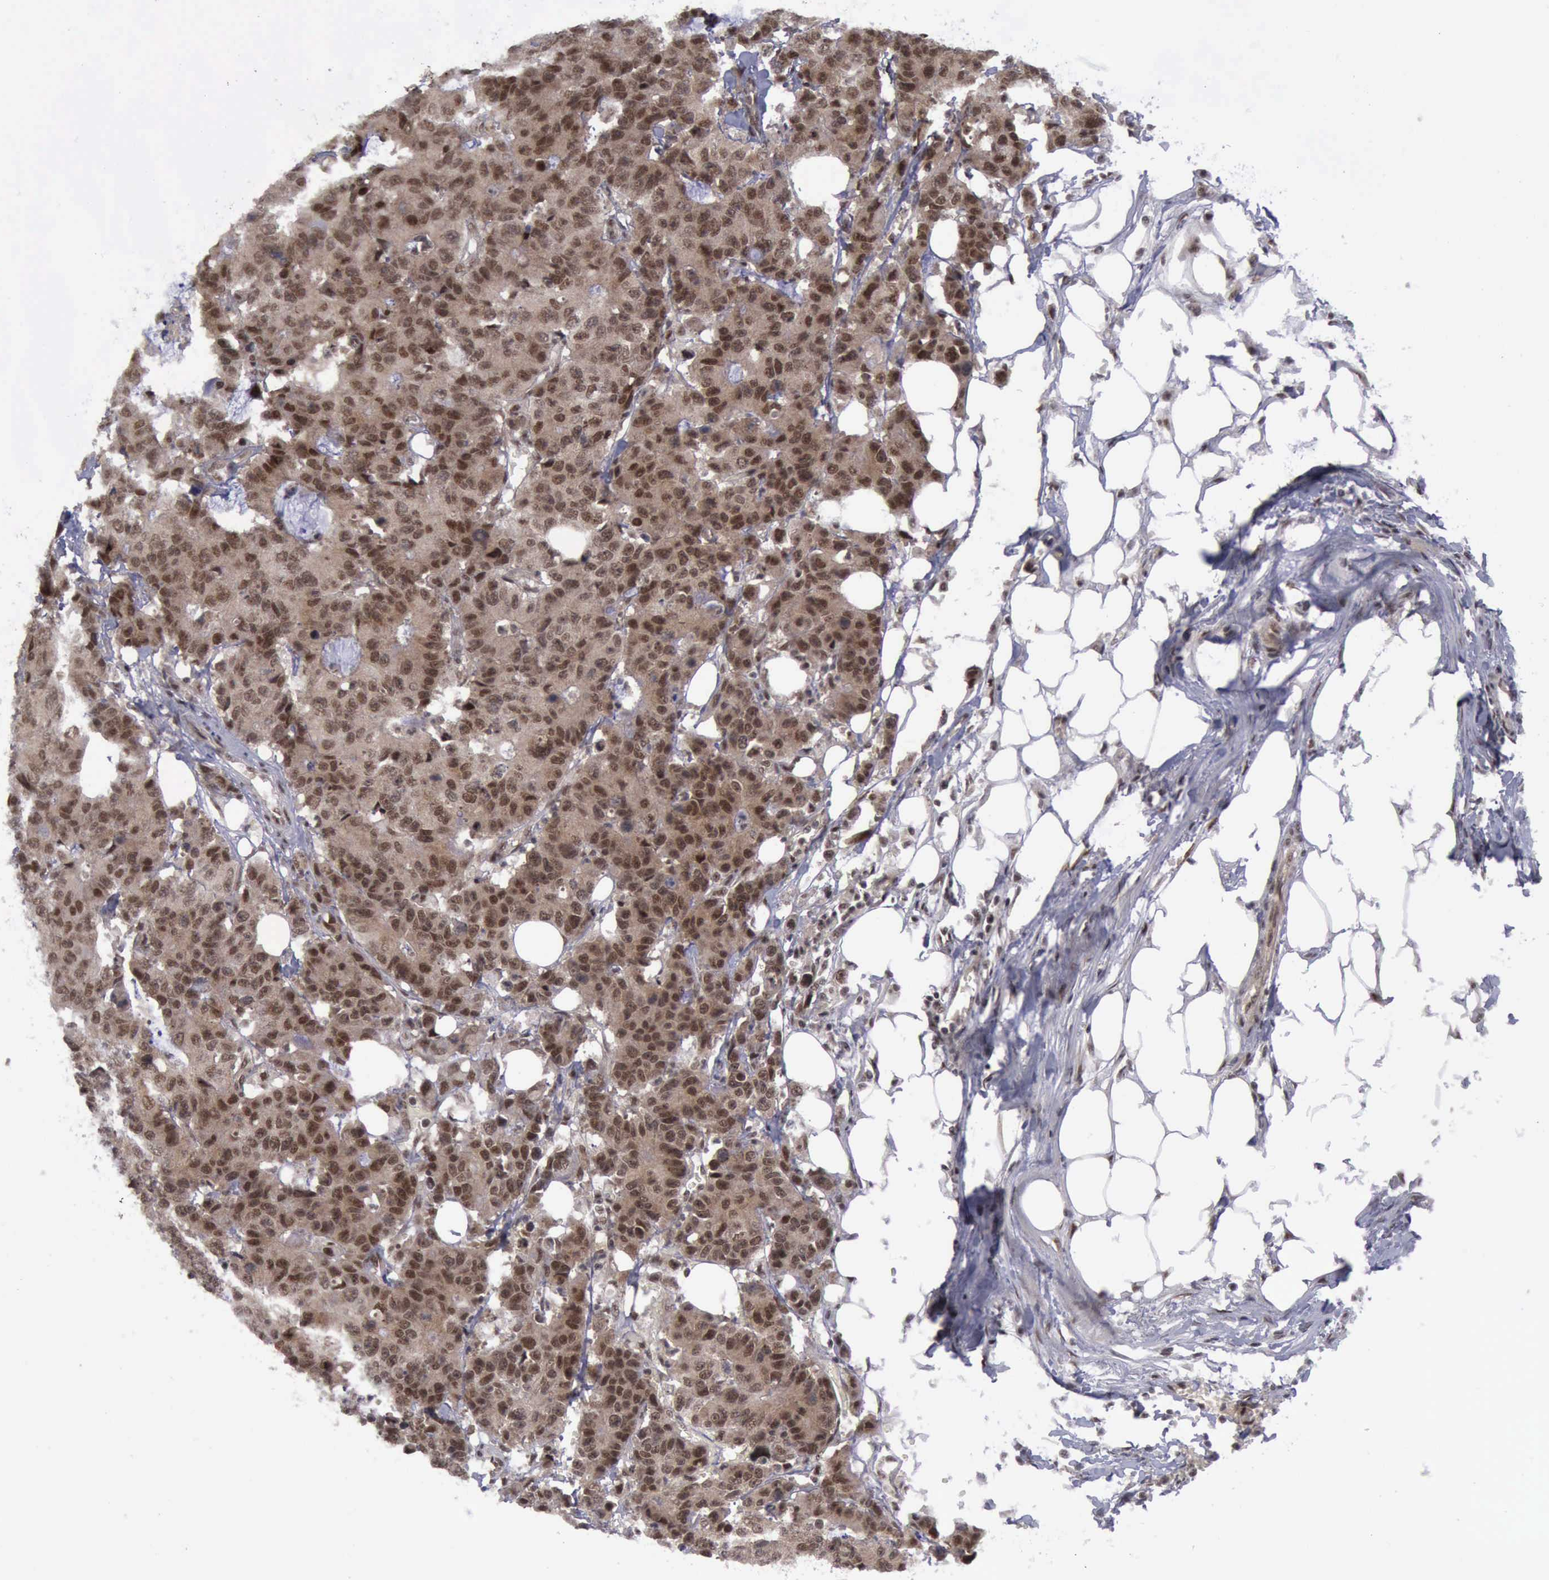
{"staining": {"intensity": "strong", "quantity": ">75%", "location": "cytoplasmic/membranous,nuclear"}, "tissue": "colorectal cancer", "cell_type": "Tumor cells", "image_type": "cancer", "snomed": [{"axis": "morphology", "description": "Adenocarcinoma, NOS"}, {"axis": "topography", "description": "Colon"}], "caption": "Human colorectal cancer stained with a brown dye demonstrates strong cytoplasmic/membranous and nuclear positive positivity in approximately >75% of tumor cells.", "gene": "ATM", "patient": {"sex": "female", "age": 86}}